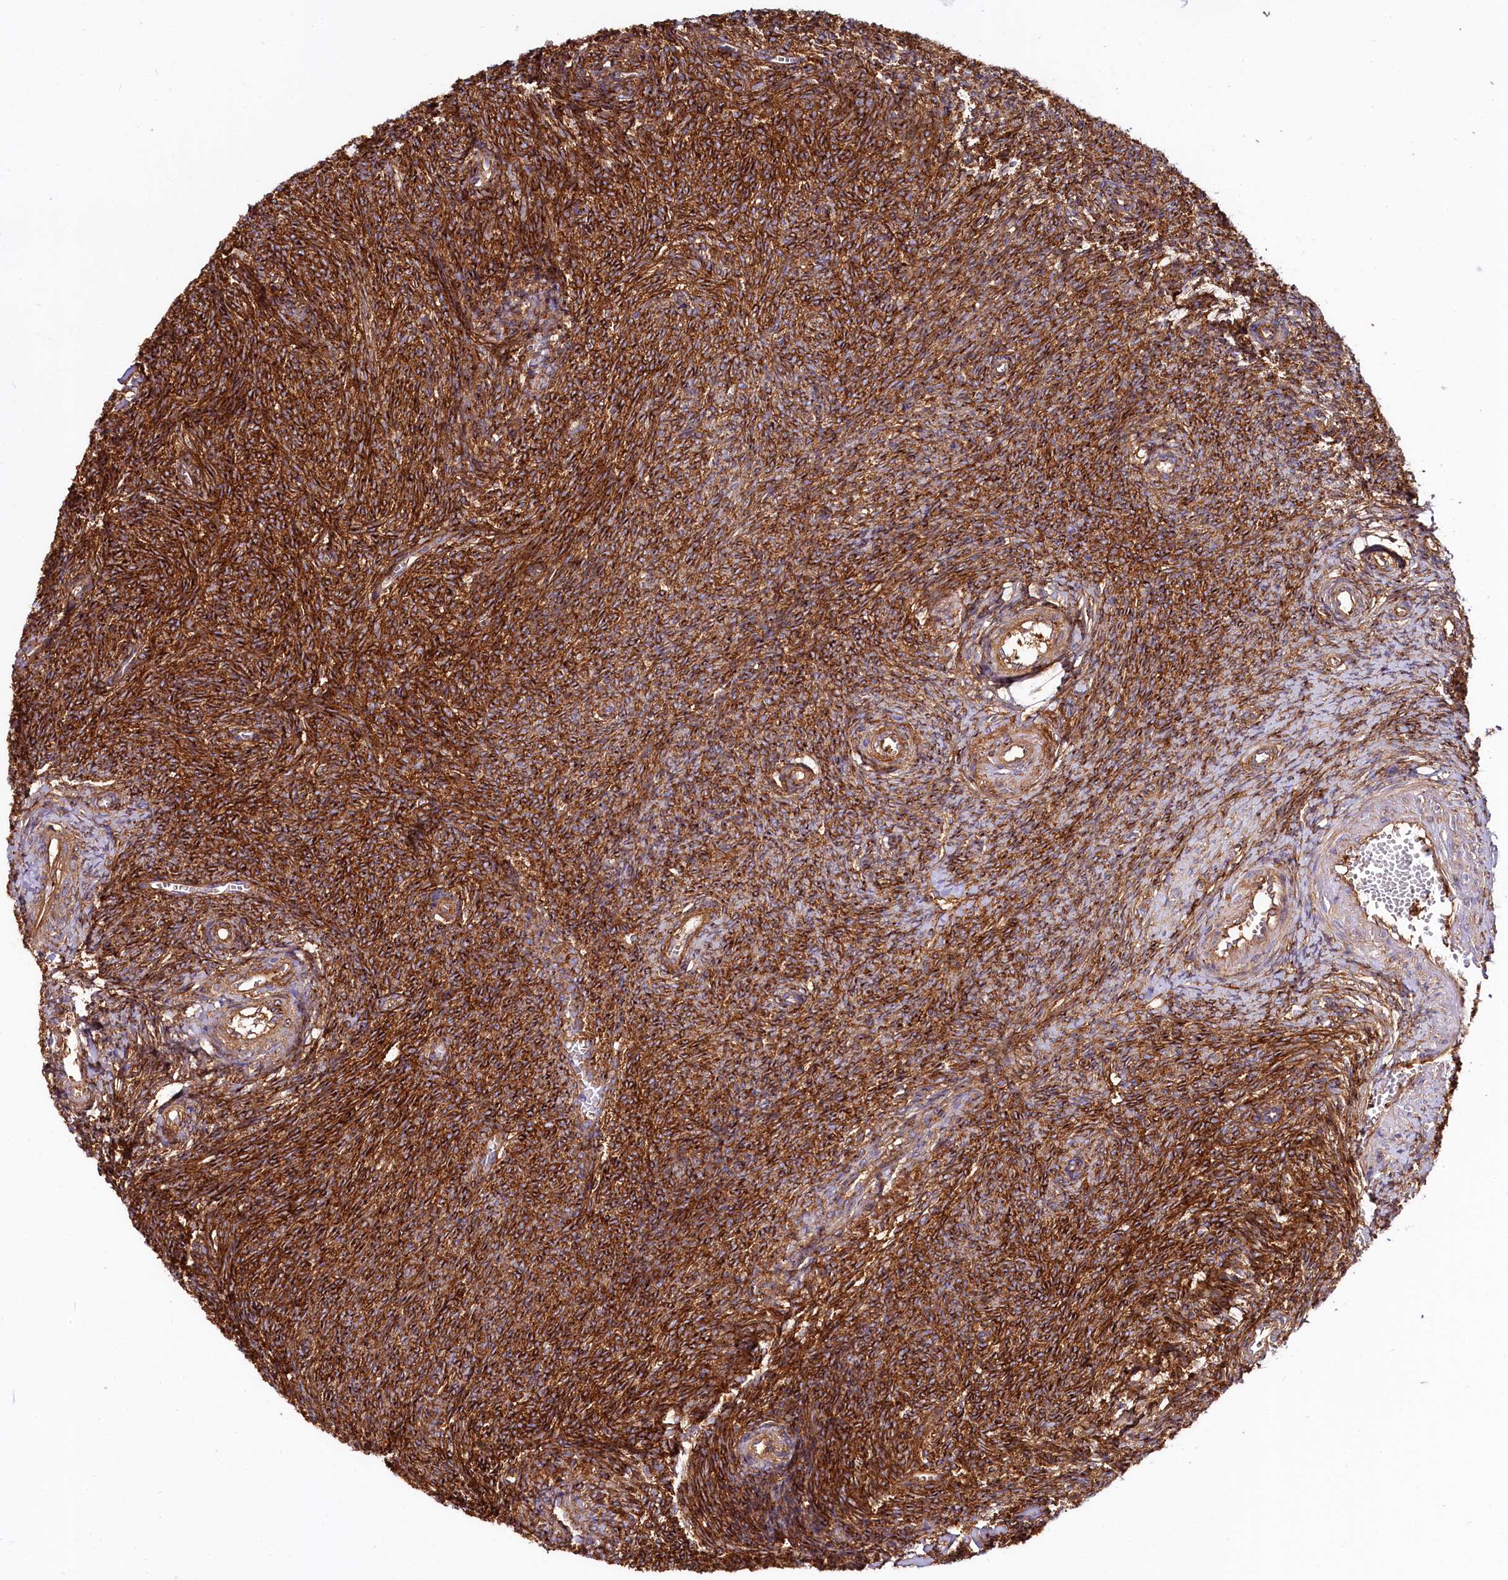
{"staining": {"intensity": "strong", "quantity": ">75%", "location": "cytoplasmic/membranous"}, "tissue": "ovary", "cell_type": "Ovarian stroma cells", "image_type": "normal", "snomed": [{"axis": "morphology", "description": "Normal tissue, NOS"}, {"axis": "topography", "description": "Ovary"}], "caption": "Immunohistochemistry (DAB (3,3'-diaminobenzidine)) staining of benign ovary exhibits strong cytoplasmic/membranous protein positivity in about >75% of ovarian stroma cells. The protein is shown in brown color, while the nuclei are stained blue.", "gene": "ANO6", "patient": {"sex": "female", "age": 44}}